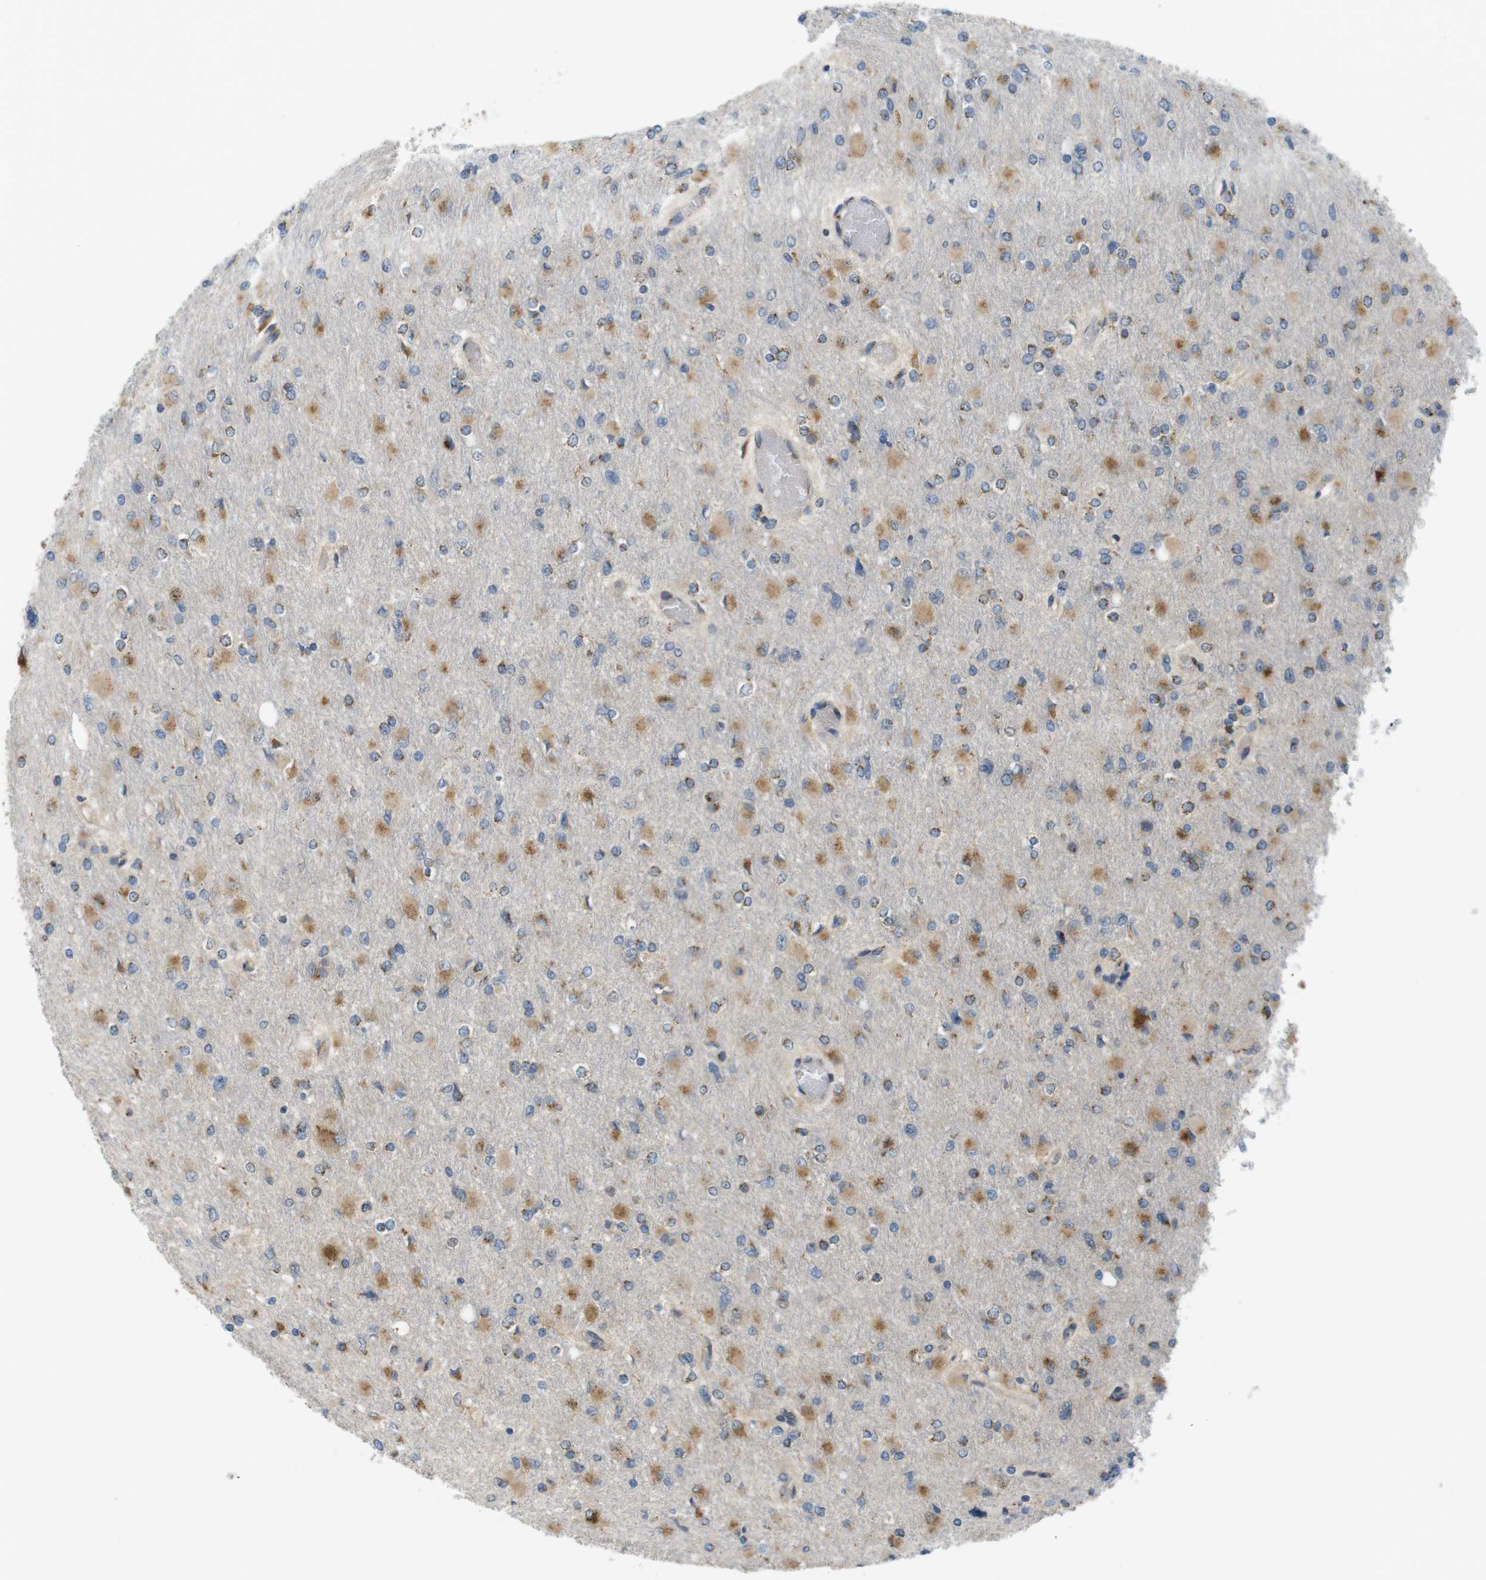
{"staining": {"intensity": "moderate", "quantity": "25%-75%", "location": "cytoplasmic/membranous"}, "tissue": "glioma", "cell_type": "Tumor cells", "image_type": "cancer", "snomed": [{"axis": "morphology", "description": "Glioma, malignant, High grade"}, {"axis": "topography", "description": "Cerebral cortex"}], "caption": "High-grade glioma (malignant) was stained to show a protein in brown. There is medium levels of moderate cytoplasmic/membranous expression in approximately 25%-75% of tumor cells.", "gene": "TMEM143", "patient": {"sex": "female", "age": 36}}